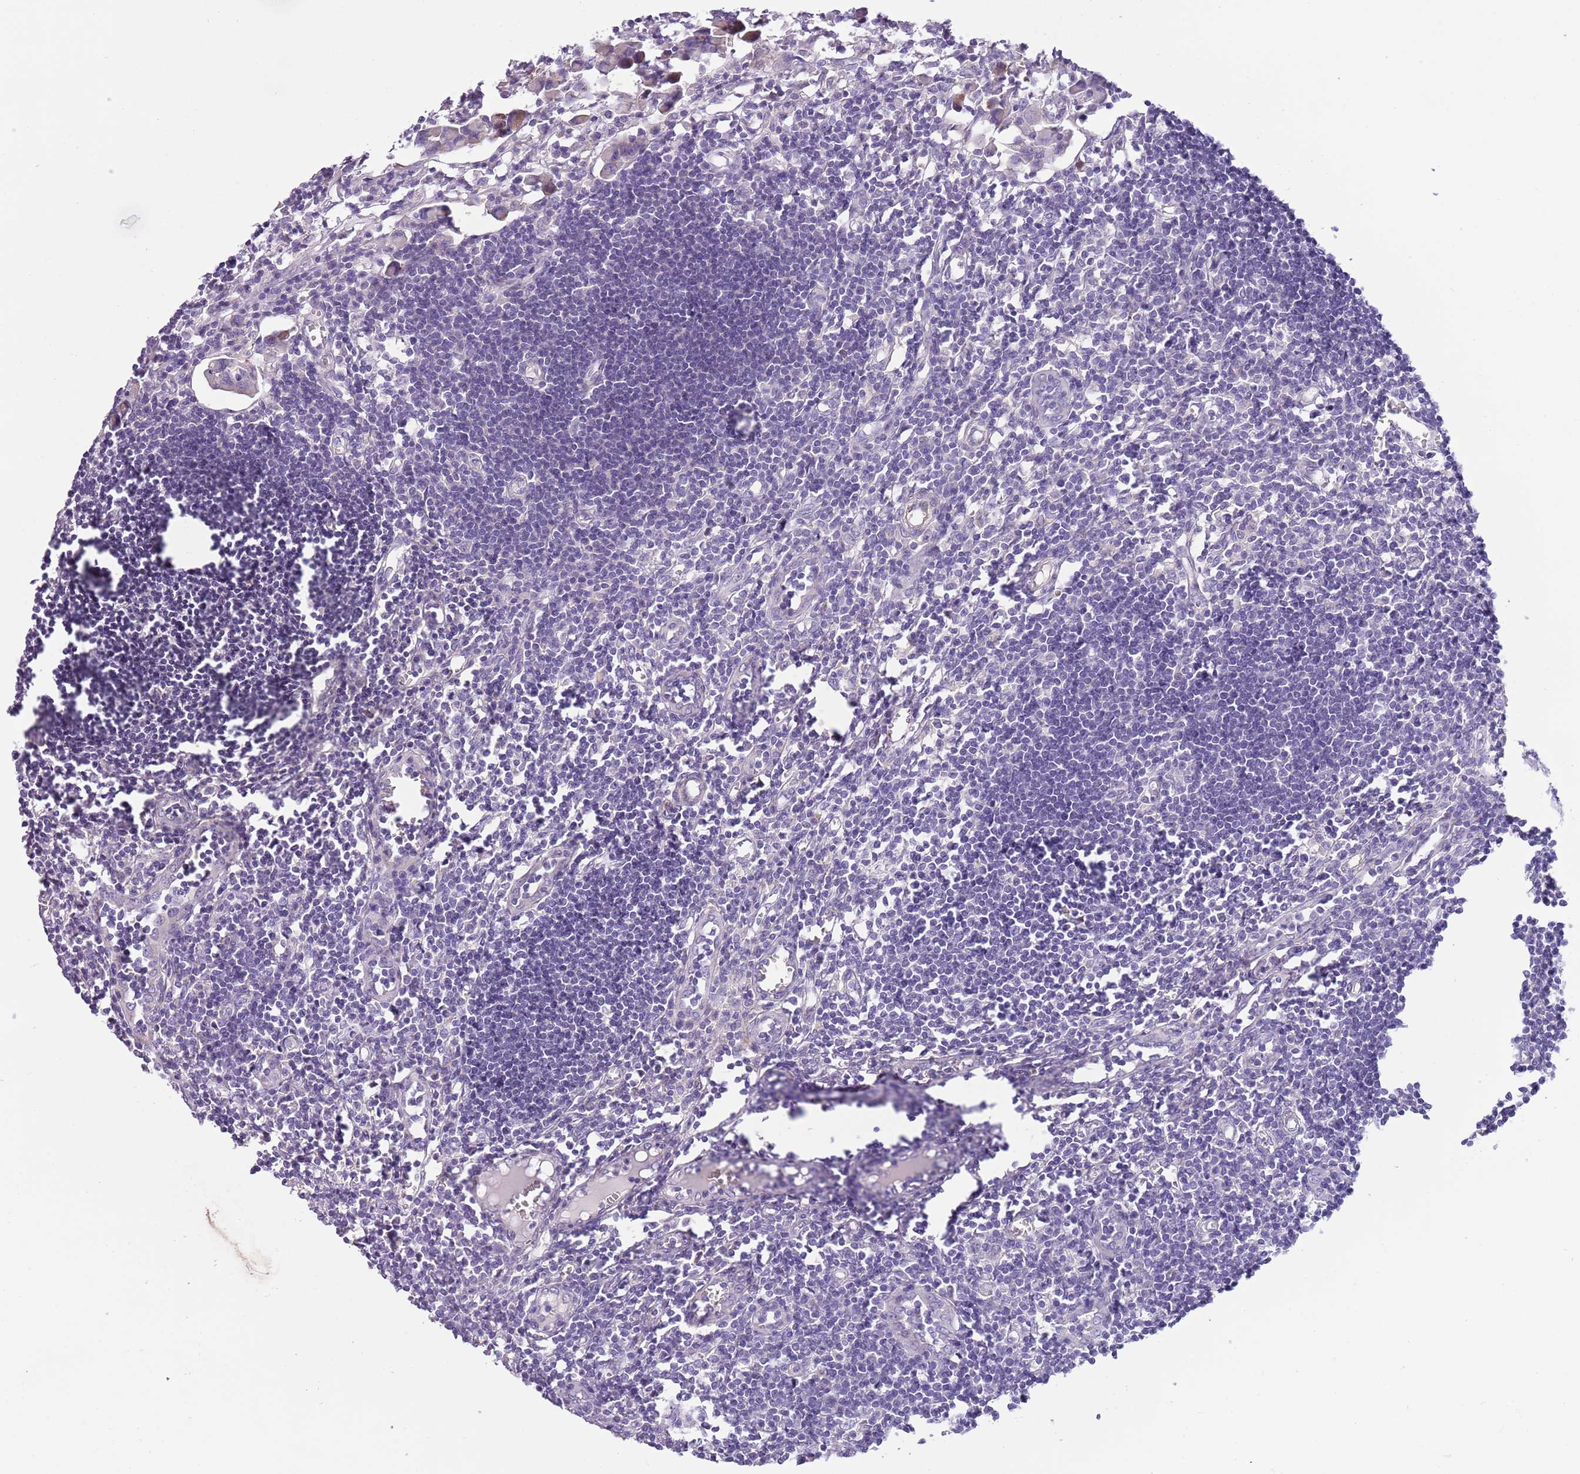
{"staining": {"intensity": "negative", "quantity": "none", "location": "none"}, "tissue": "lymph node", "cell_type": "Germinal center cells", "image_type": "normal", "snomed": [{"axis": "morphology", "description": "Normal tissue, NOS"}, {"axis": "morphology", "description": "Malignant melanoma, Metastatic site"}, {"axis": "topography", "description": "Lymph node"}], "caption": "Lymph node was stained to show a protein in brown. There is no significant staining in germinal center cells. (DAB IHC visualized using brightfield microscopy, high magnification).", "gene": "MRO", "patient": {"sex": "male", "age": 41}}